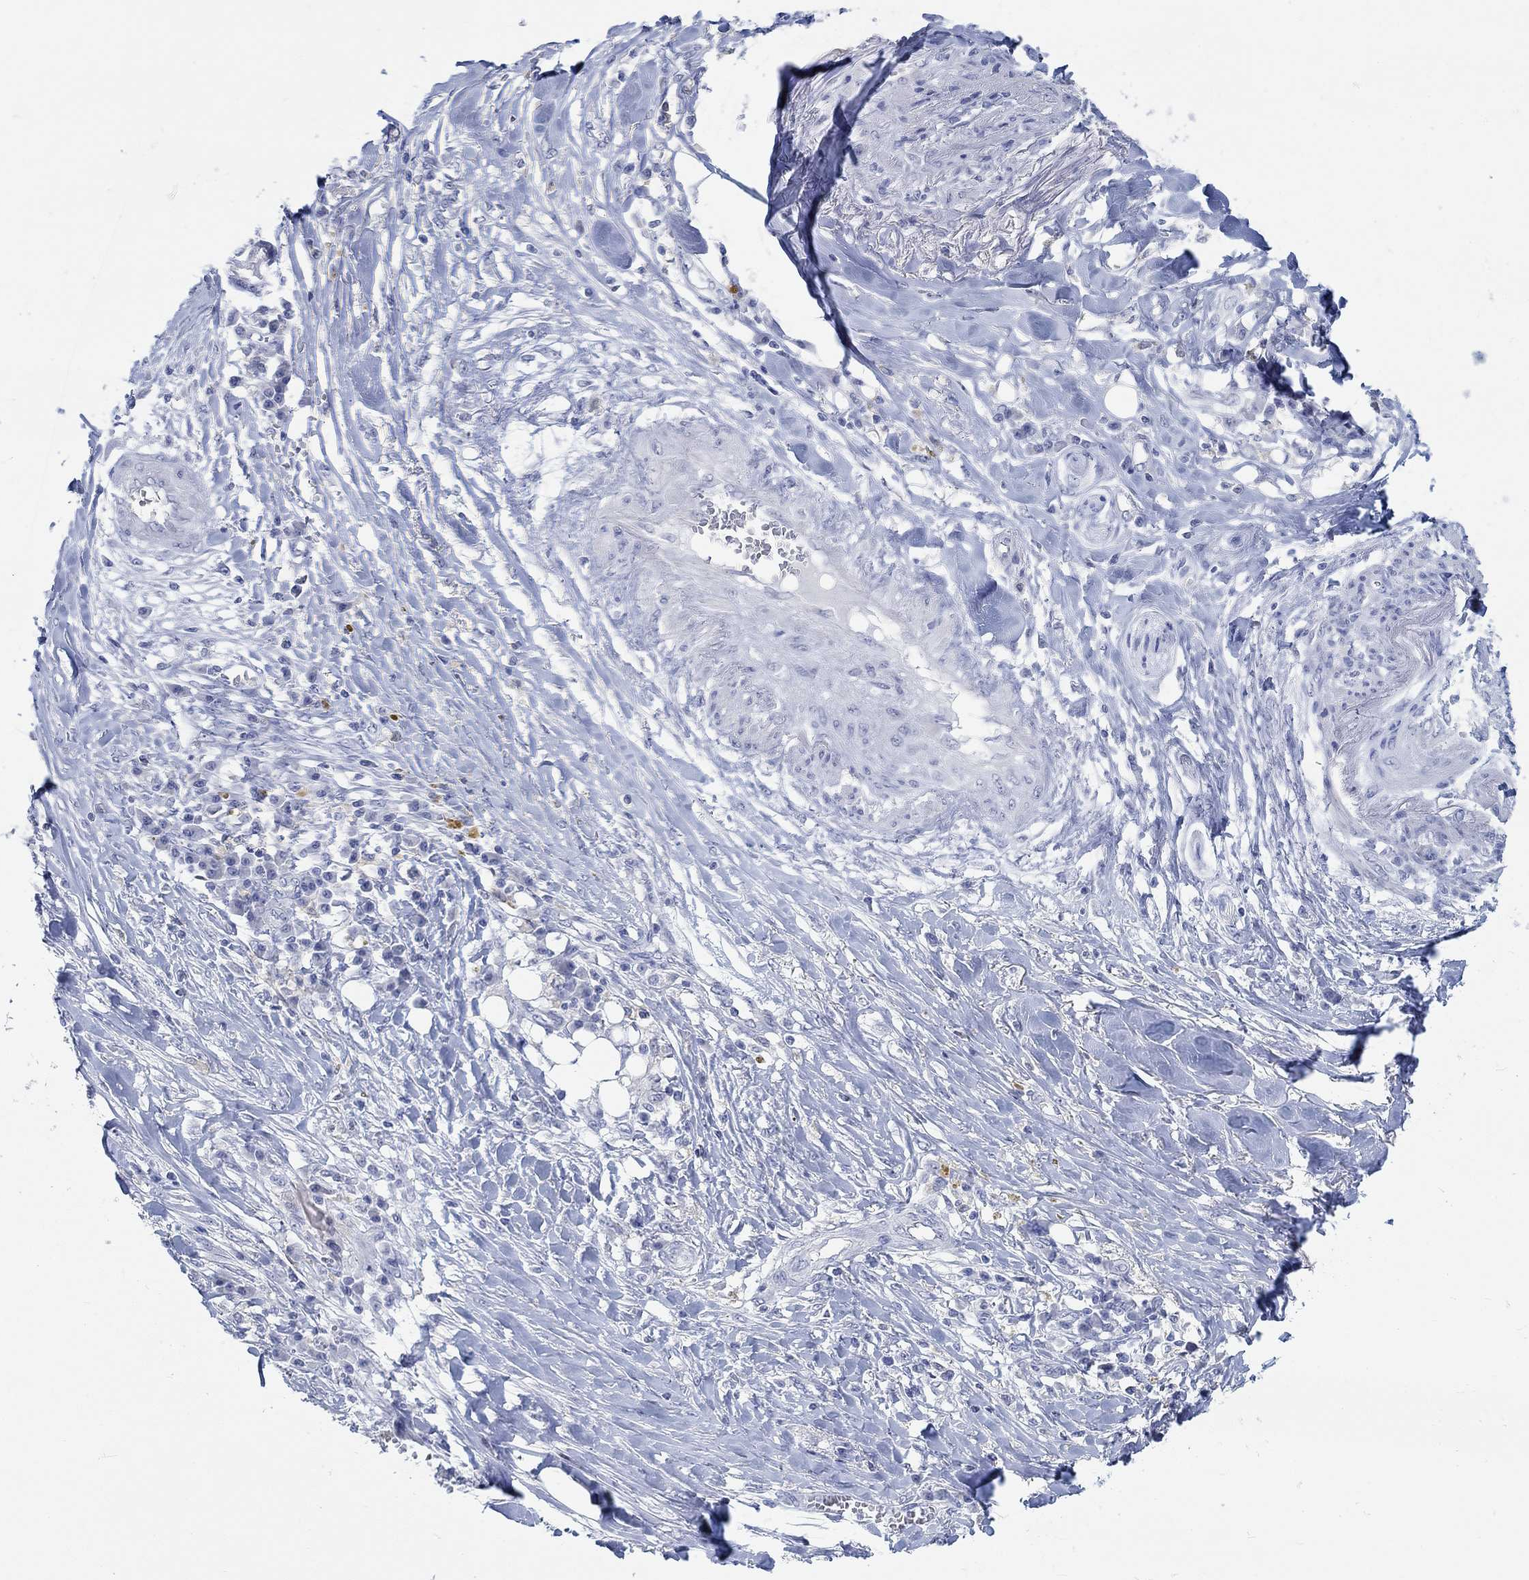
{"staining": {"intensity": "negative", "quantity": "none", "location": "none"}, "tissue": "skin cancer", "cell_type": "Tumor cells", "image_type": "cancer", "snomed": [{"axis": "morphology", "description": "Squamous cell carcinoma, NOS"}, {"axis": "topography", "description": "Skin"}], "caption": "Tumor cells show no significant staining in skin squamous cell carcinoma.", "gene": "GRIA3", "patient": {"sex": "male", "age": 82}}